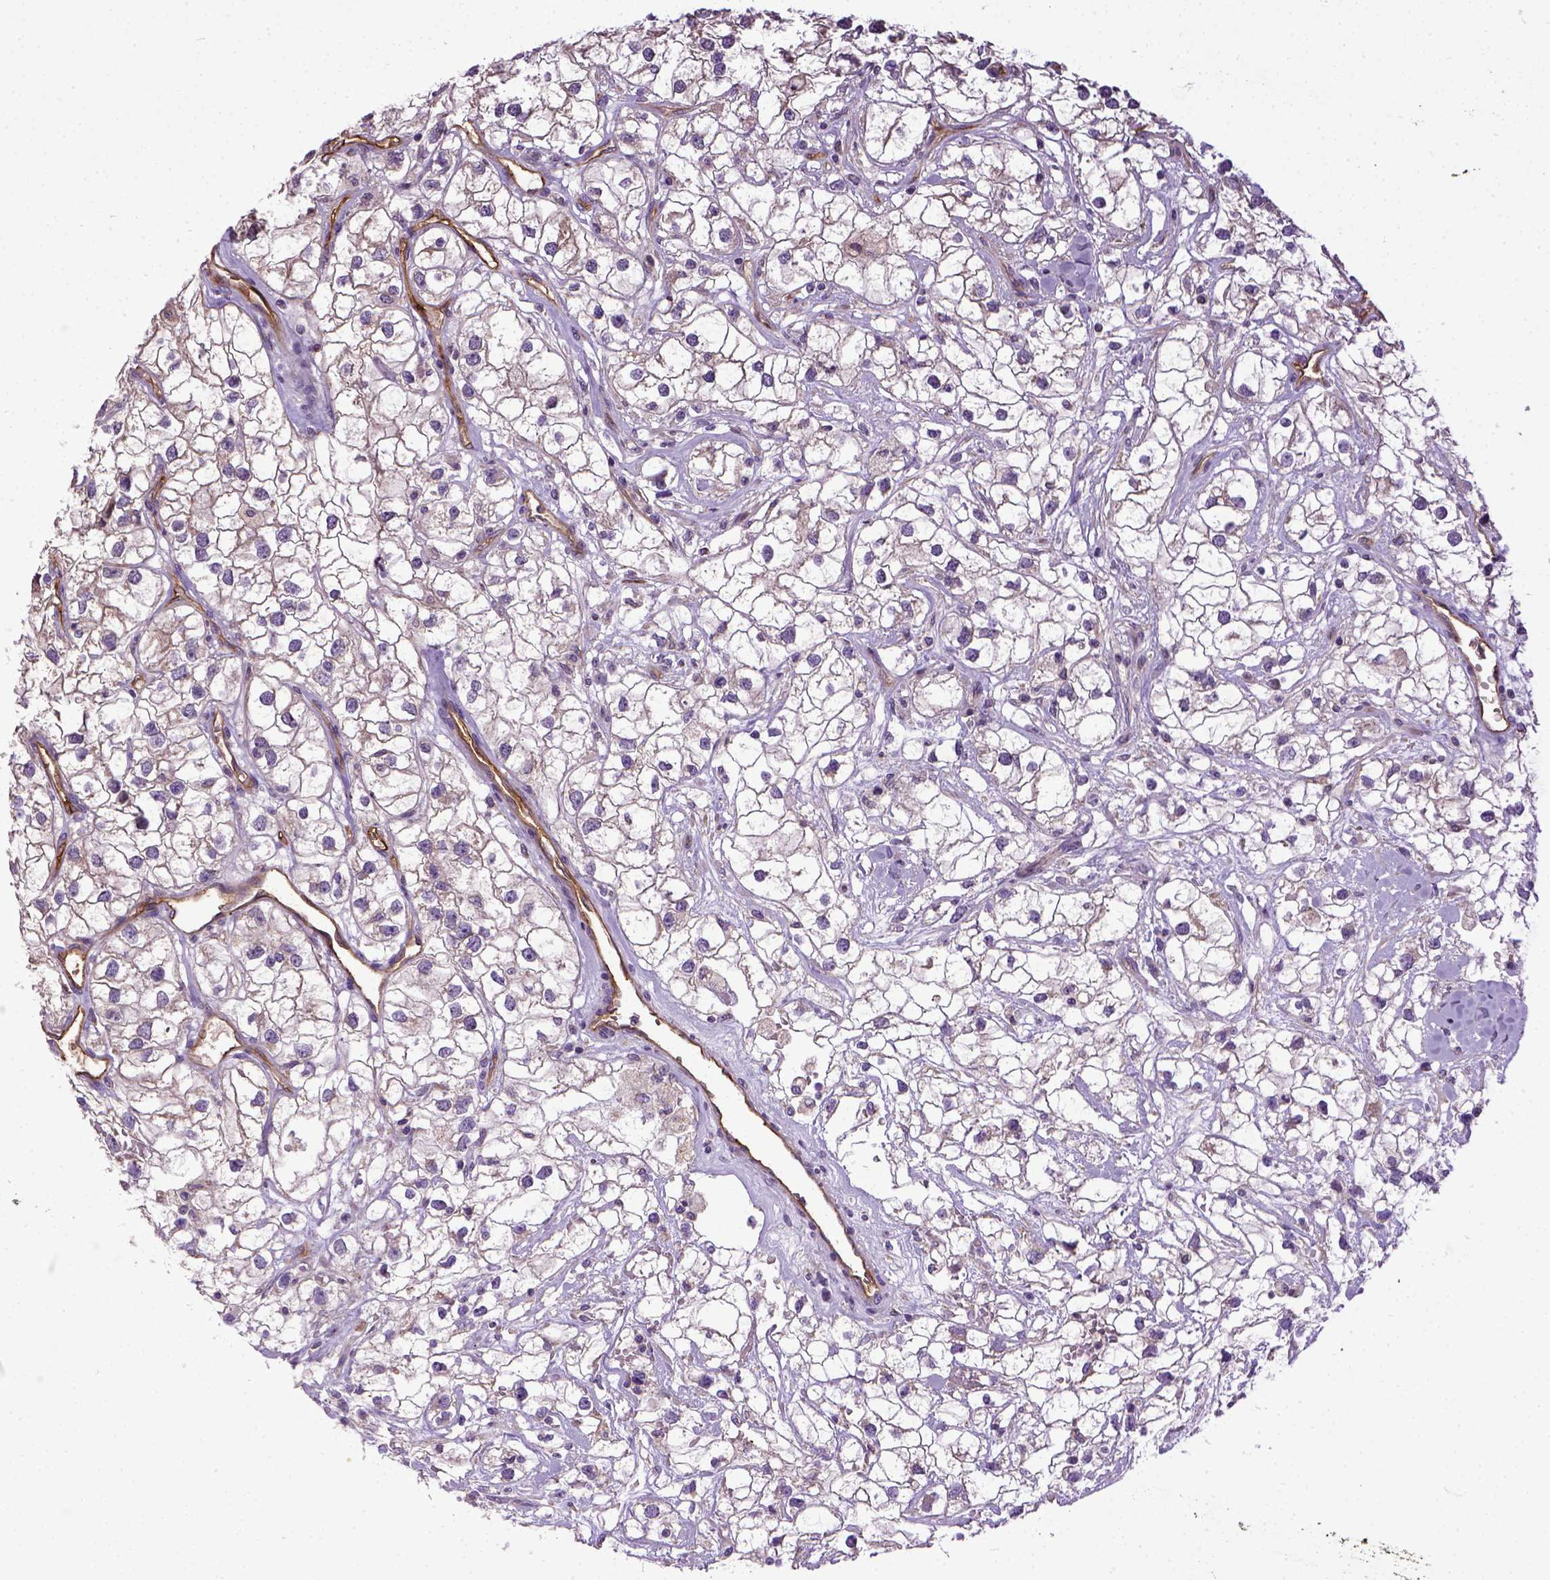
{"staining": {"intensity": "negative", "quantity": "none", "location": "none"}, "tissue": "renal cancer", "cell_type": "Tumor cells", "image_type": "cancer", "snomed": [{"axis": "morphology", "description": "Adenocarcinoma, NOS"}, {"axis": "topography", "description": "Kidney"}], "caption": "Adenocarcinoma (renal) was stained to show a protein in brown. There is no significant staining in tumor cells. Nuclei are stained in blue.", "gene": "ENG", "patient": {"sex": "male", "age": 59}}